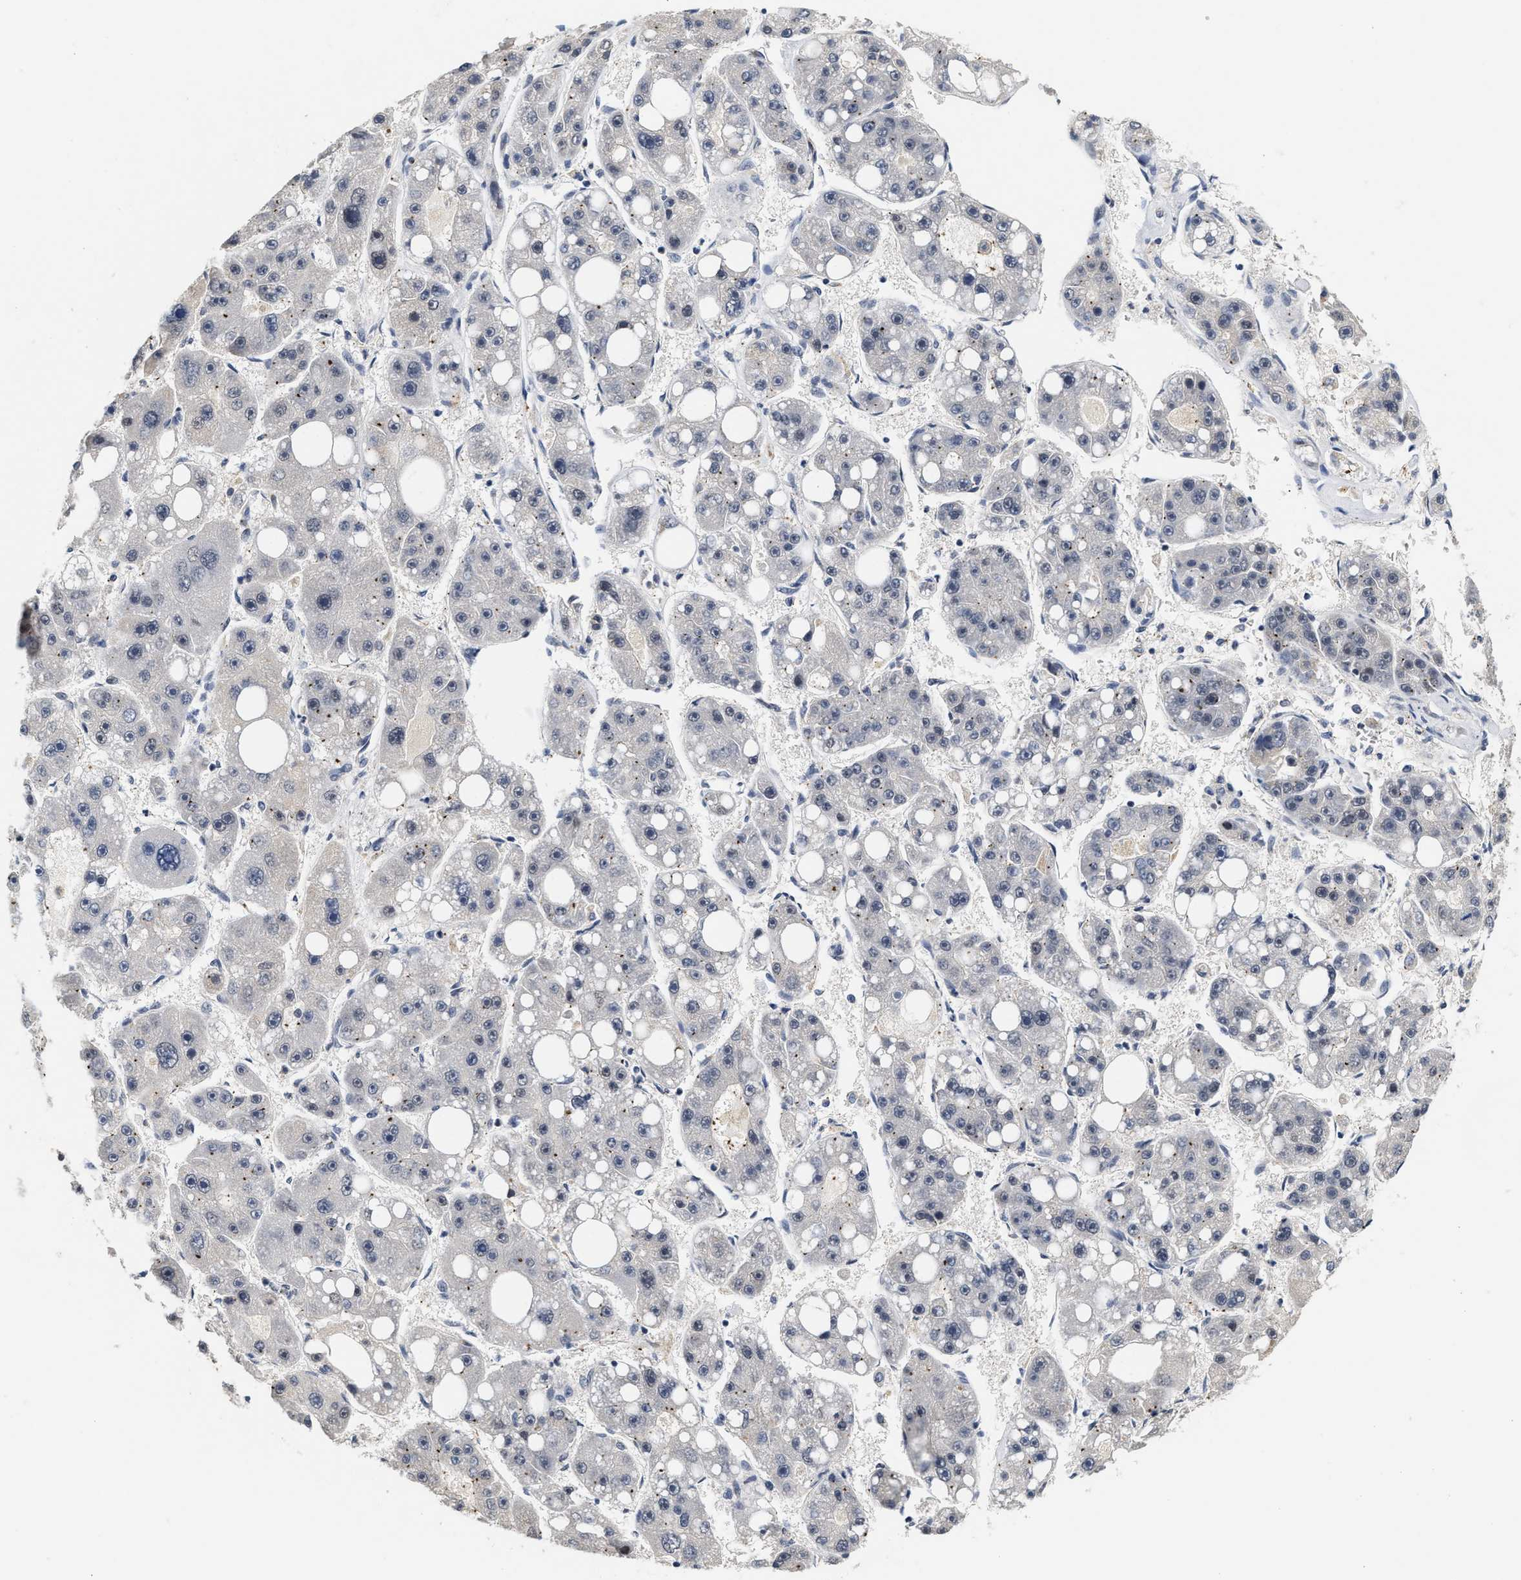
{"staining": {"intensity": "negative", "quantity": "none", "location": "none"}, "tissue": "liver cancer", "cell_type": "Tumor cells", "image_type": "cancer", "snomed": [{"axis": "morphology", "description": "Carcinoma, Hepatocellular, NOS"}, {"axis": "topography", "description": "Liver"}], "caption": "This is a micrograph of immunohistochemistry staining of liver cancer (hepatocellular carcinoma), which shows no positivity in tumor cells.", "gene": "INIP", "patient": {"sex": "female", "age": 61}}